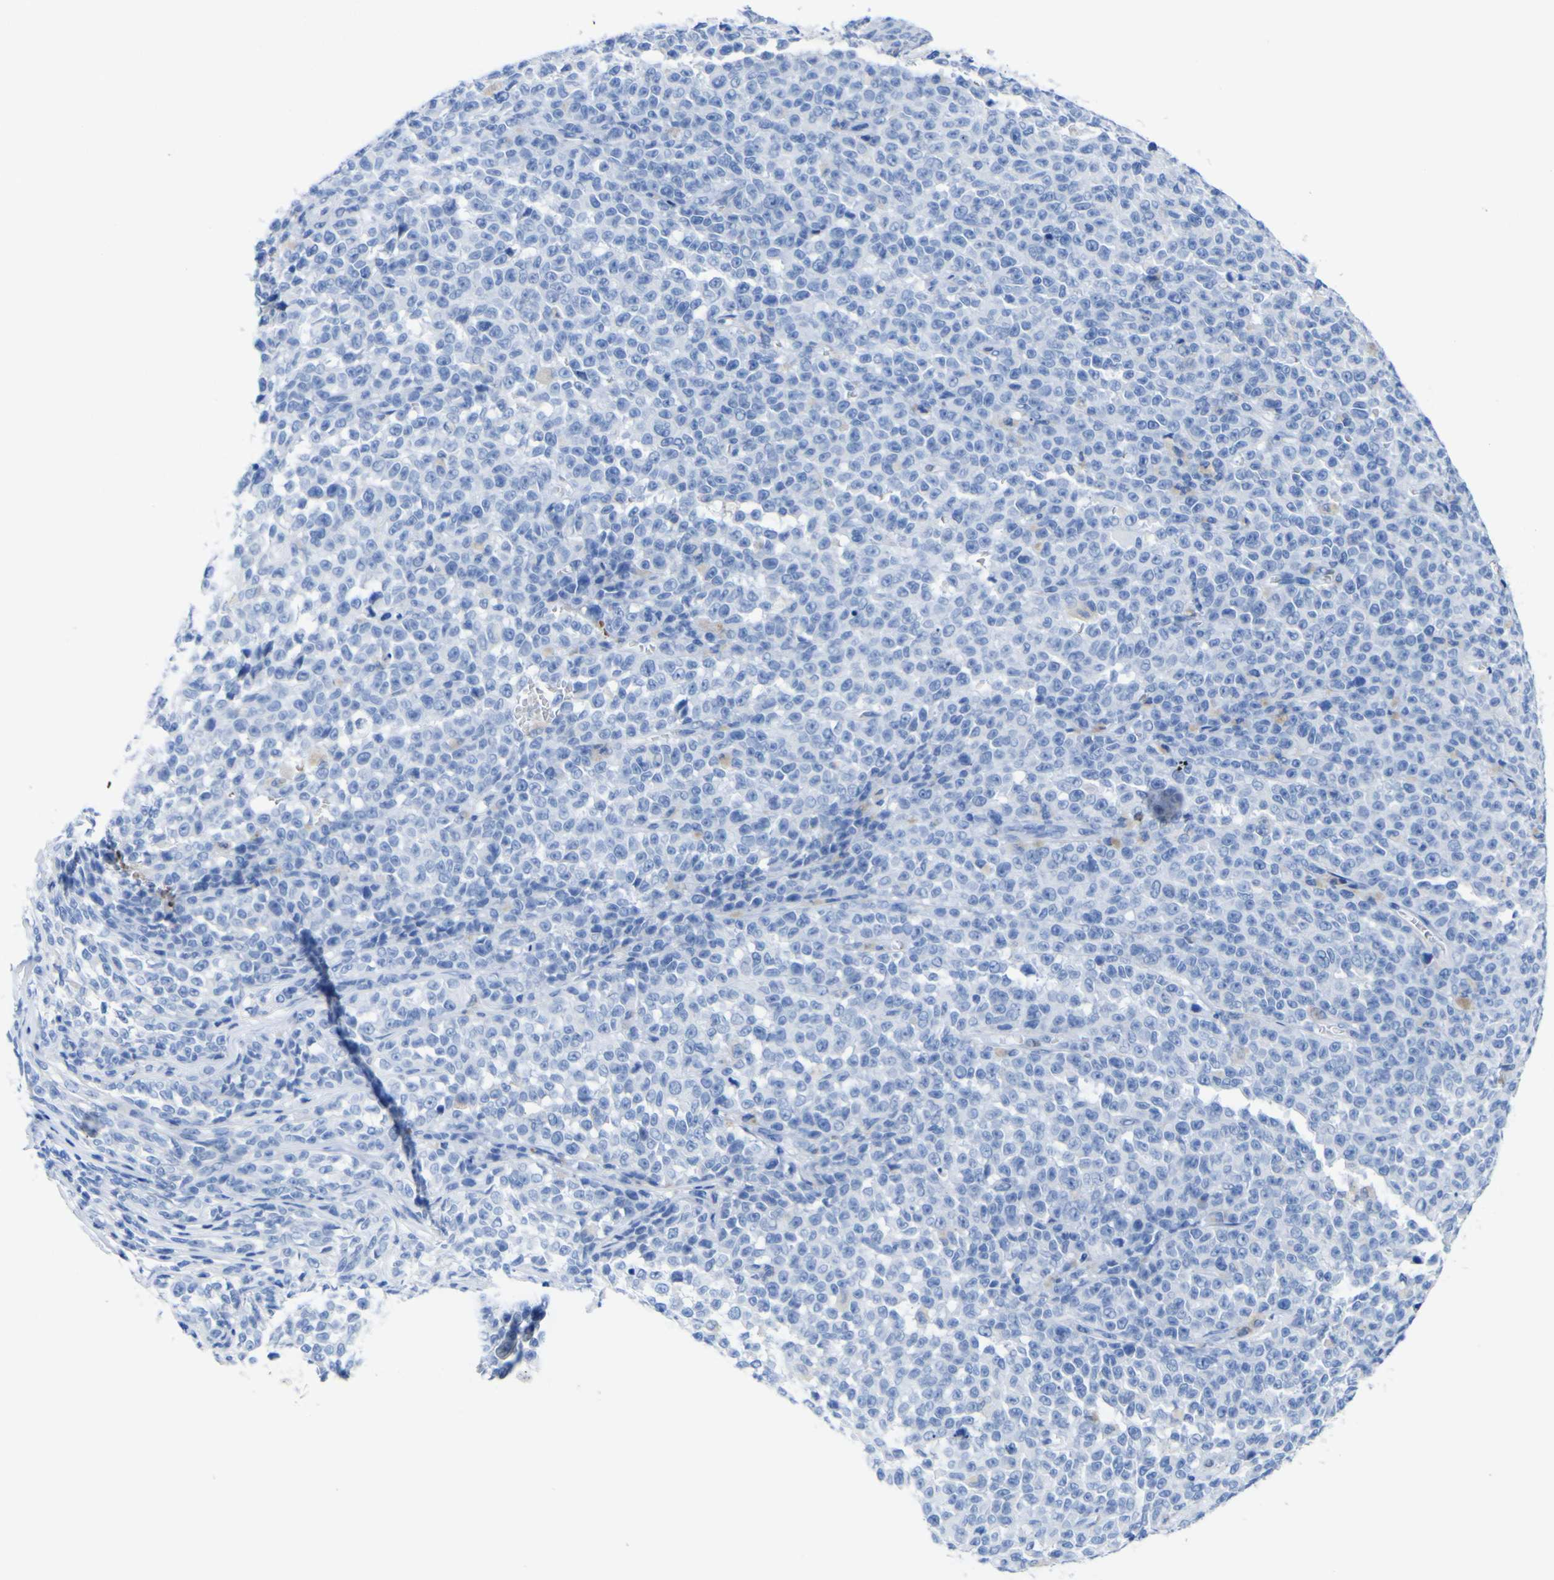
{"staining": {"intensity": "negative", "quantity": "none", "location": "none"}, "tissue": "melanoma", "cell_type": "Tumor cells", "image_type": "cancer", "snomed": [{"axis": "morphology", "description": "Malignant melanoma, NOS"}, {"axis": "topography", "description": "Skin"}], "caption": "Immunohistochemistry (IHC) photomicrograph of melanoma stained for a protein (brown), which shows no positivity in tumor cells.", "gene": "DACH1", "patient": {"sex": "female", "age": 82}}